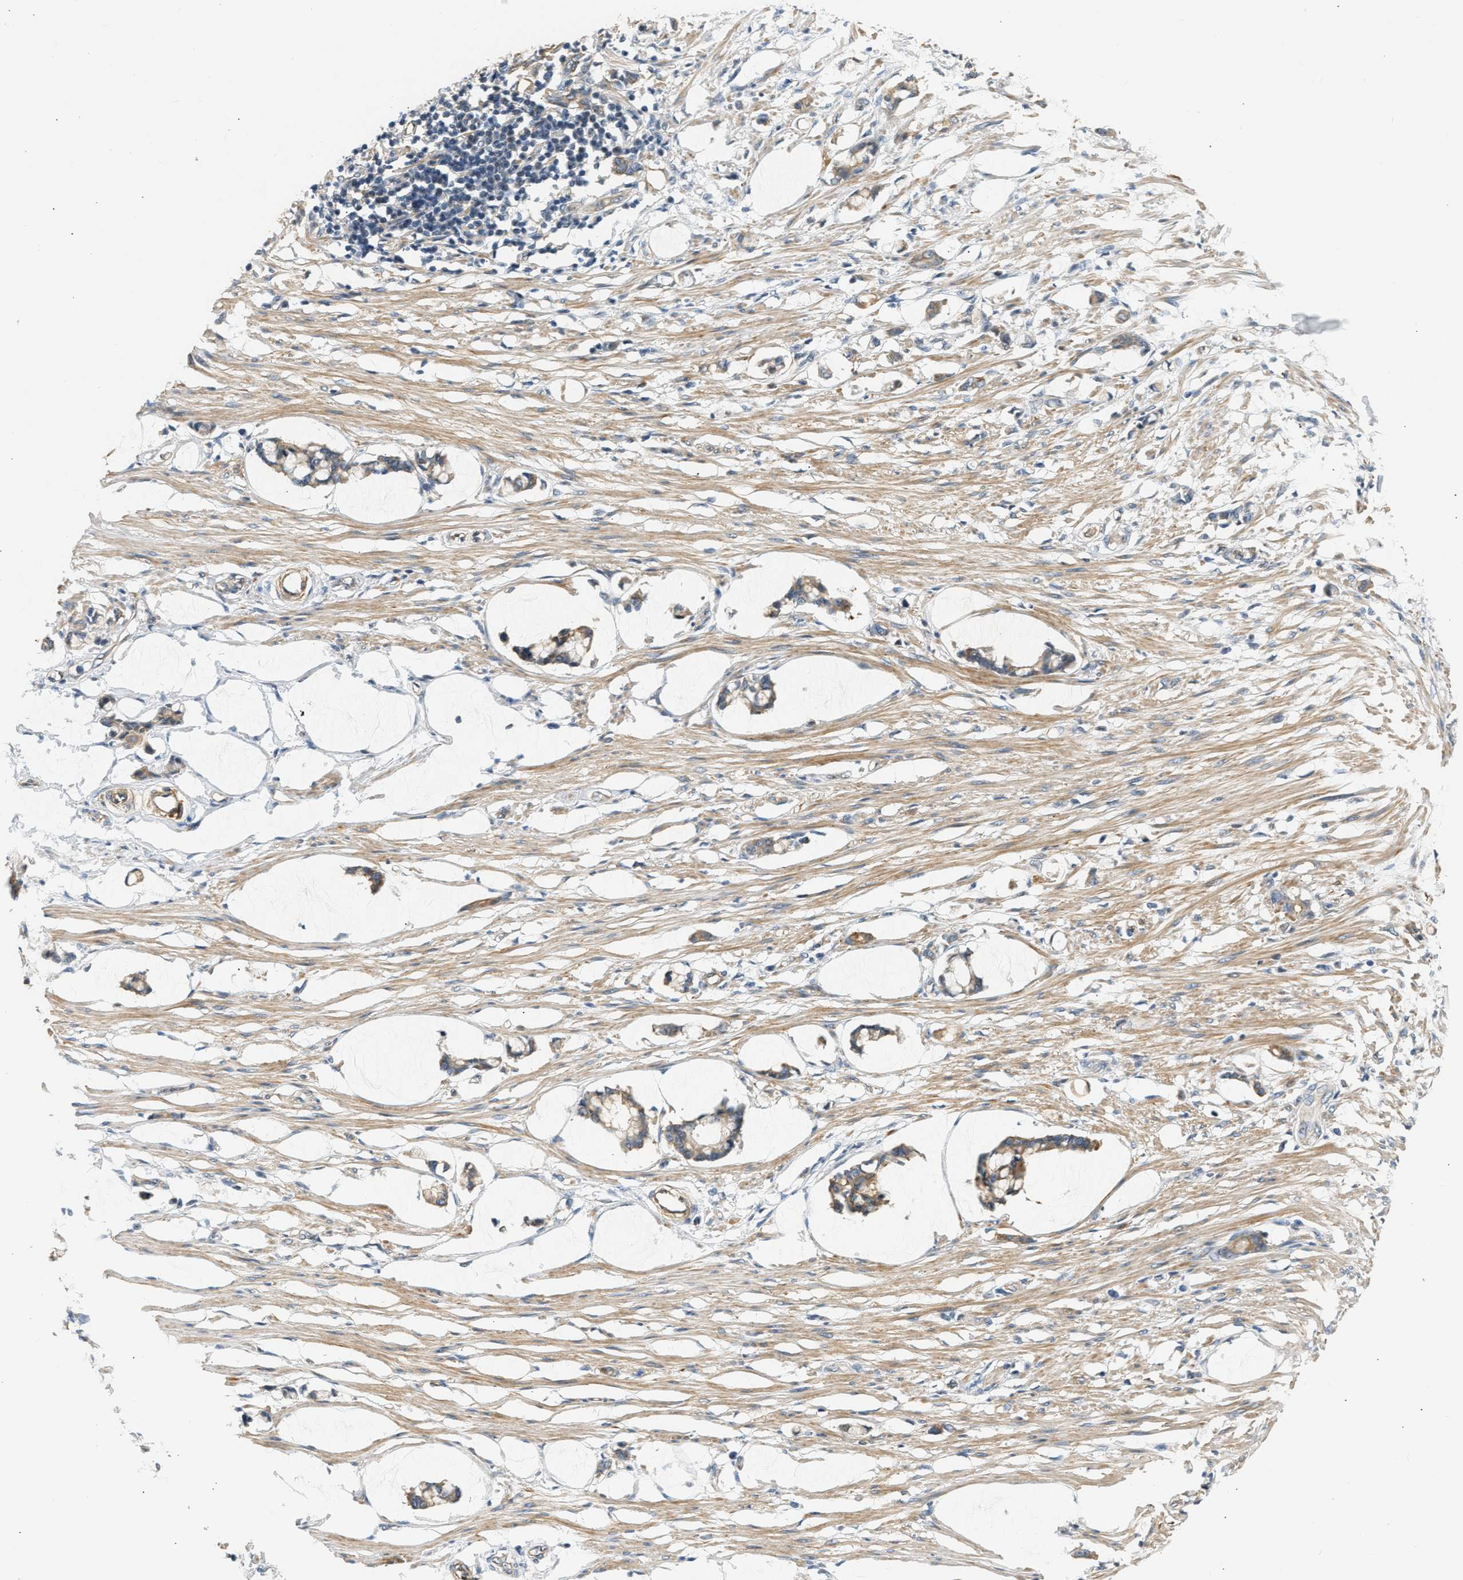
{"staining": {"intensity": "moderate", "quantity": ">75%", "location": "cytoplasmic/membranous"}, "tissue": "smooth muscle", "cell_type": "Smooth muscle cells", "image_type": "normal", "snomed": [{"axis": "morphology", "description": "Normal tissue, NOS"}, {"axis": "morphology", "description": "Adenocarcinoma, NOS"}, {"axis": "topography", "description": "Smooth muscle"}, {"axis": "topography", "description": "Colon"}], "caption": "Protein expression analysis of benign smooth muscle reveals moderate cytoplasmic/membranous staining in approximately >75% of smooth muscle cells. (IHC, brightfield microscopy, high magnification).", "gene": "WDR31", "patient": {"sex": "male", "age": 14}}